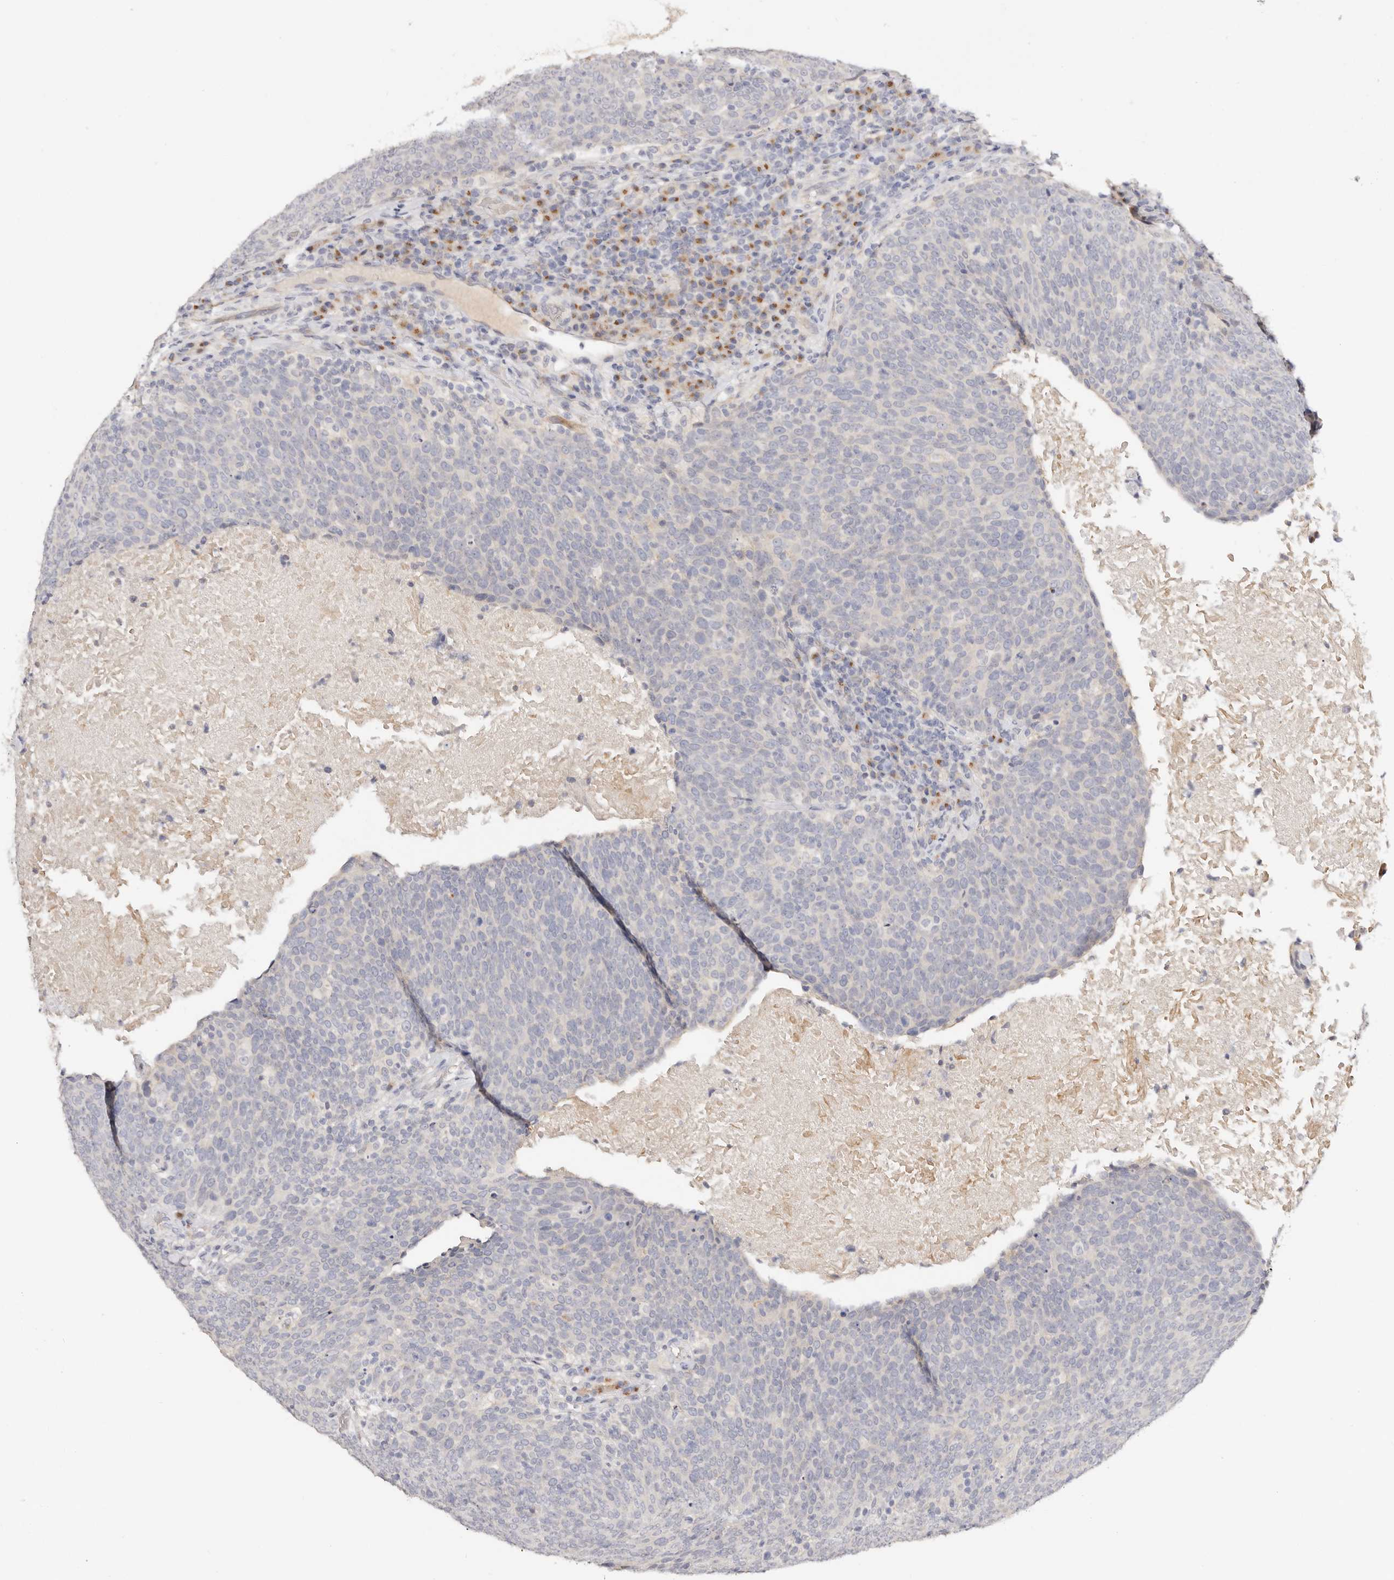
{"staining": {"intensity": "negative", "quantity": "none", "location": "none"}, "tissue": "head and neck cancer", "cell_type": "Tumor cells", "image_type": "cancer", "snomed": [{"axis": "morphology", "description": "Squamous cell carcinoma, NOS"}, {"axis": "morphology", "description": "Squamous cell carcinoma, metastatic, NOS"}, {"axis": "topography", "description": "Lymph node"}, {"axis": "topography", "description": "Head-Neck"}], "caption": "Protein analysis of head and neck squamous cell carcinoma demonstrates no significant expression in tumor cells. (DAB immunohistochemistry with hematoxylin counter stain).", "gene": "DNASE1", "patient": {"sex": "male", "age": 62}}